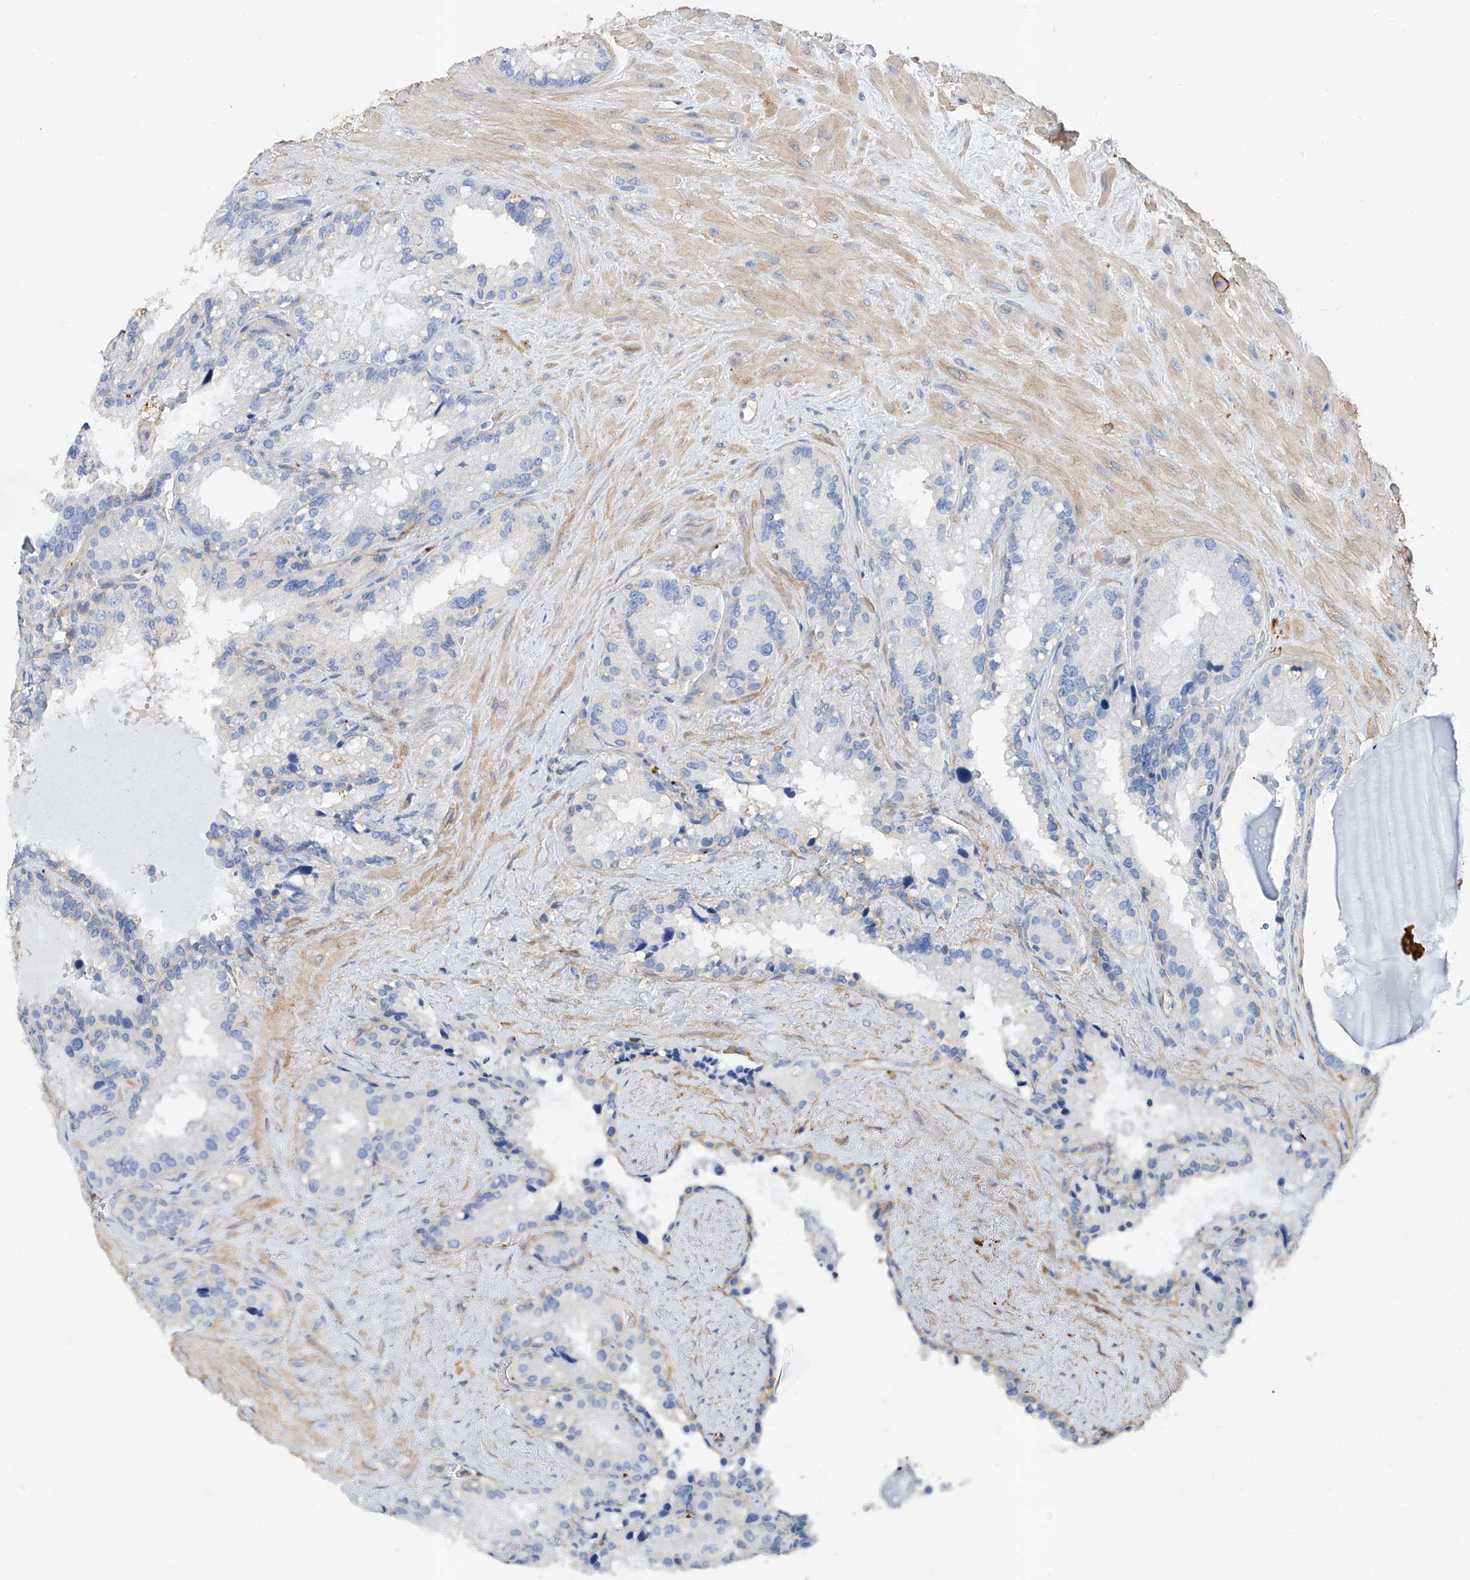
{"staining": {"intensity": "negative", "quantity": "none", "location": "none"}, "tissue": "seminal vesicle", "cell_type": "Glandular cells", "image_type": "normal", "snomed": [{"axis": "morphology", "description": "Normal tissue, NOS"}, {"axis": "topography", "description": "Prostate"}, {"axis": "topography", "description": "Seminal veicle"}], "caption": "The photomicrograph demonstrates no staining of glandular cells in benign seminal vesicle.", "gene": "TAS2R60", "patient": {"sex": "male", "age": 68}}